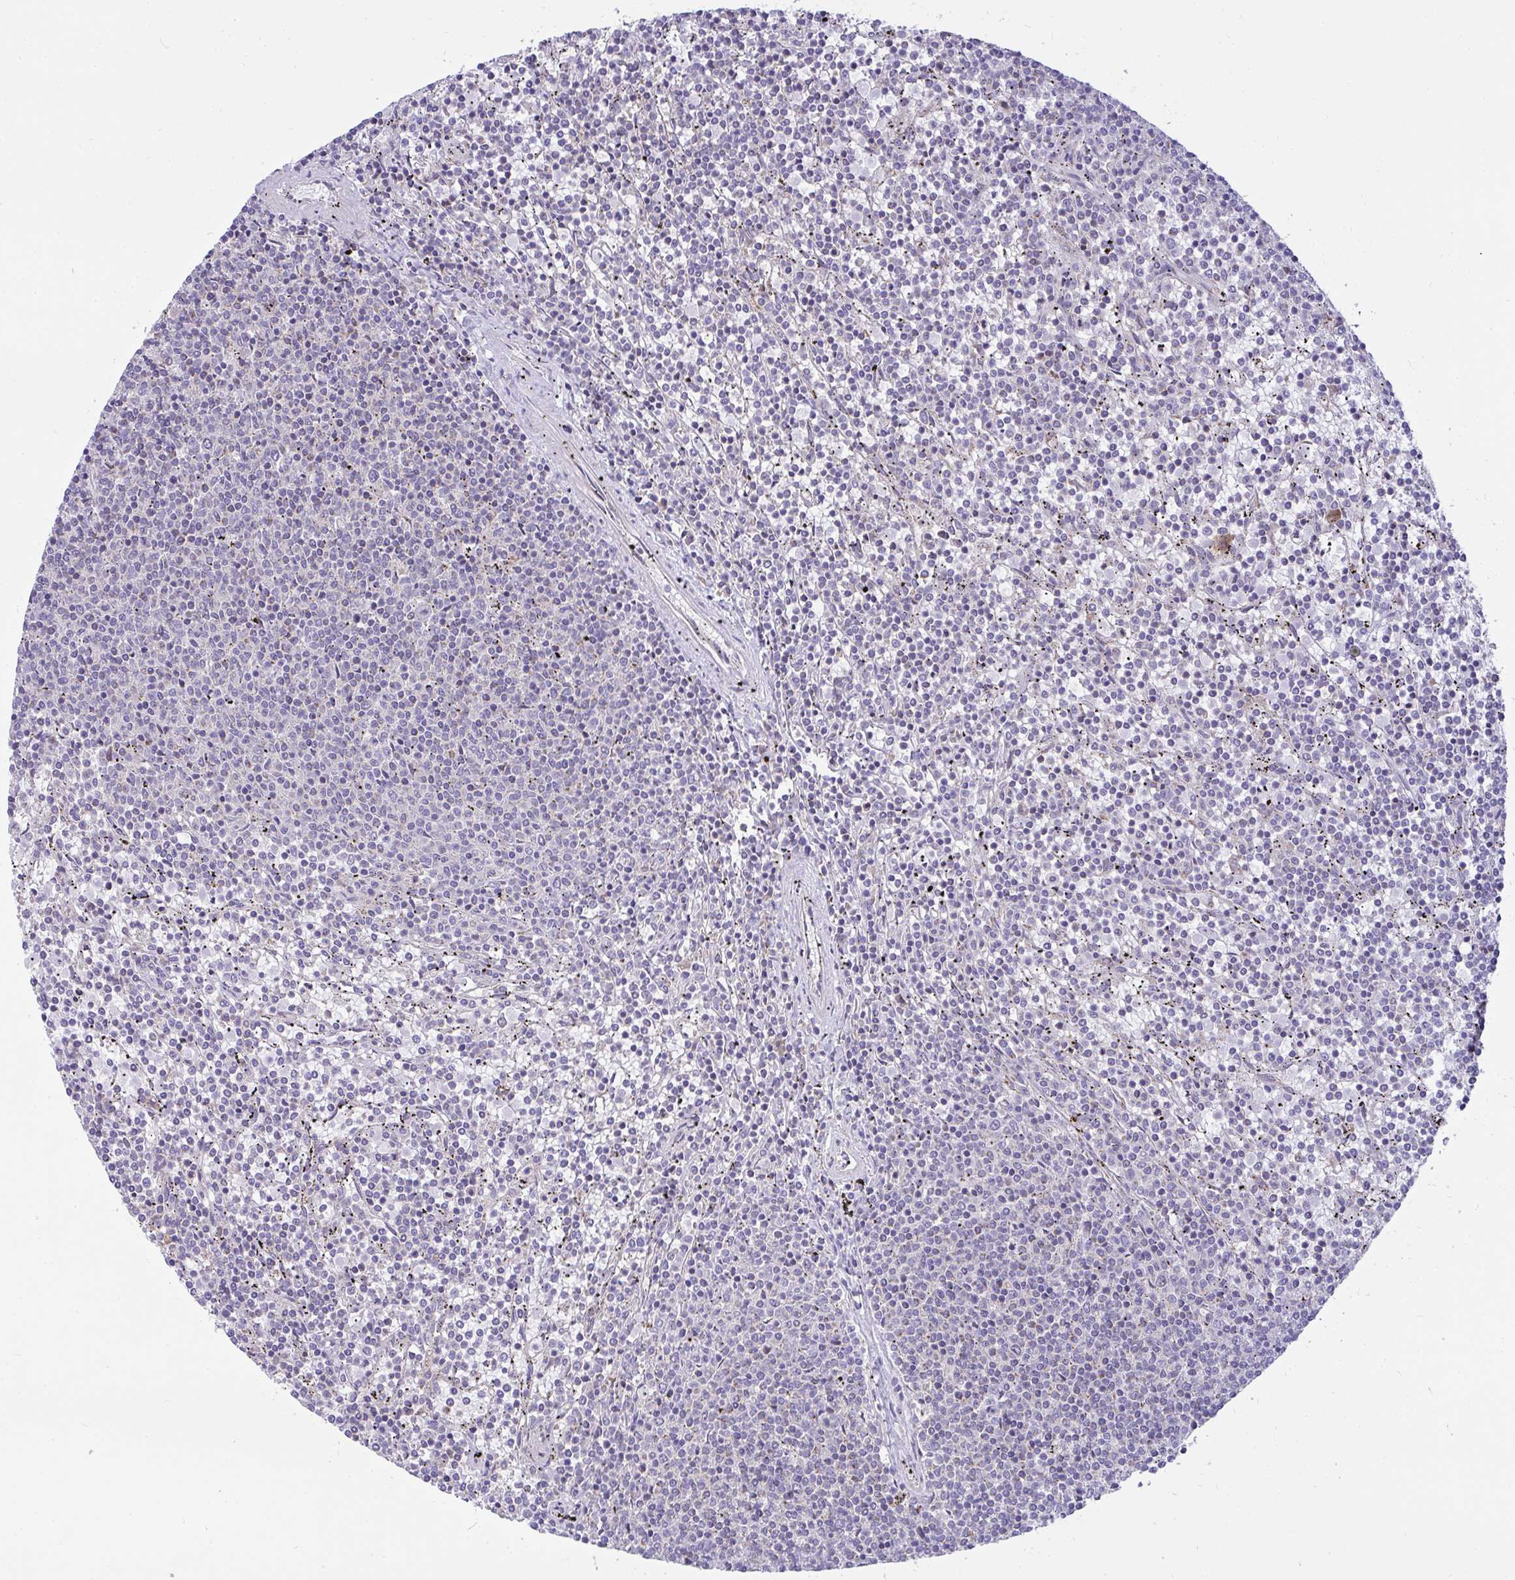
{"staining": {"intensity": "negative", "quantity": "none", "location": "none"}, "tissue": "lymphoma", "cell_type": "Tumor cells", "image_type": "cancer", "snomed": [{"axis": "morphology", "description": "Malignant lymphoma, non-Hodgkin's type, Low grade"}, {"axis": "topography", "description": "Spleen"}], "caption": "Tumor cells are negative for protein expression in human malignant lymphoma, non-Hodgkin's type (low-grade).", "gene": "SRRM4", "patient": {"sex": "female", "age": 50}}